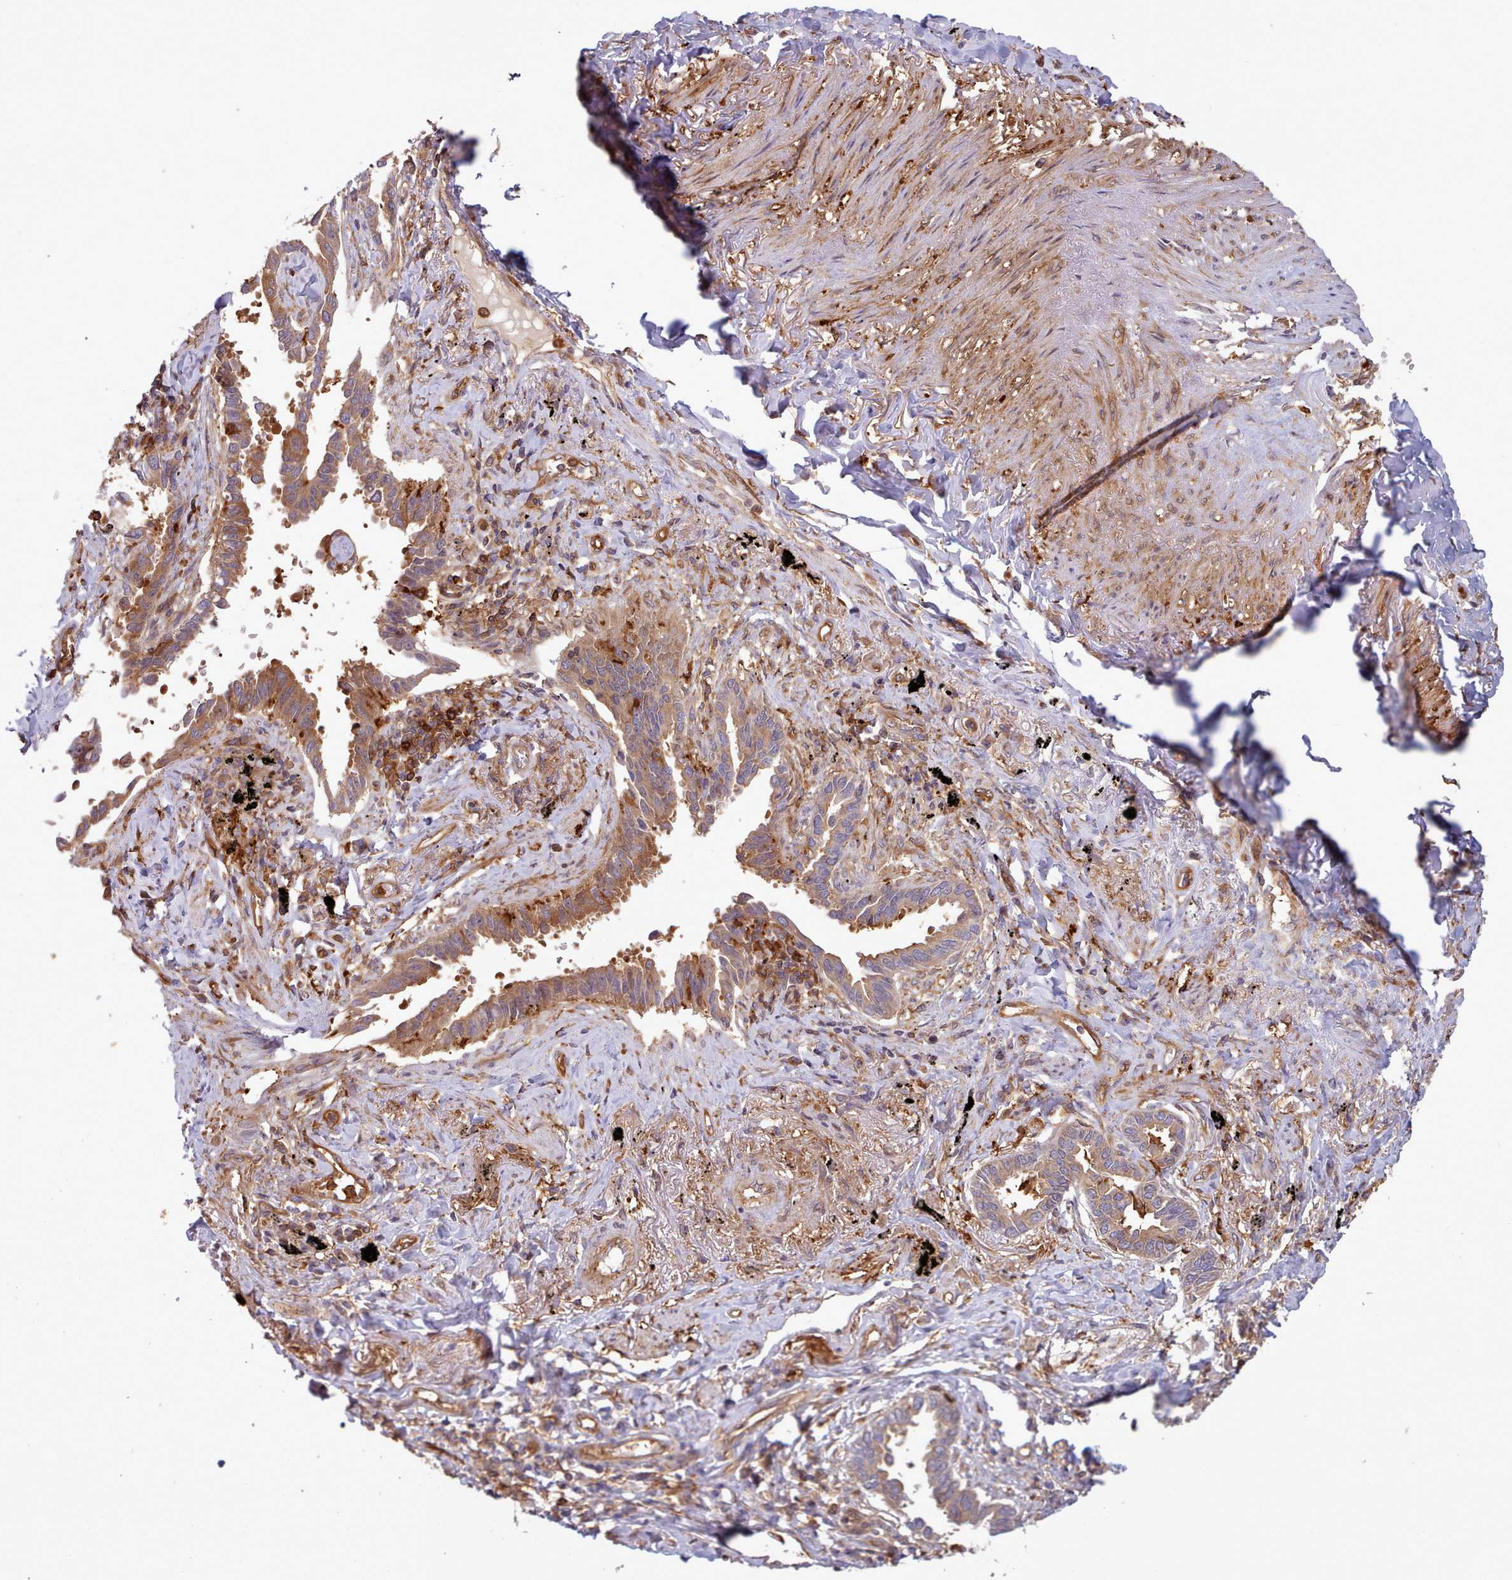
{"staining": {"intensity": "moderate", "quantity": ">75%", "location": "cytoplasmic/membranous"}, "tissue": "lung cancer", "cell_type": "Tumor cells", "image_type": "cancer", "snomed": [{"axis": "morphology", "description": "Adenocarcinoma, NOS"}, {"axis": "topography", "description": "Lung"}], "caption": "DAB immunohistochemical staining of lung cancer shows moderate cytoplasmic/membranous protein expression in approximately >75% of tumor cells. The staining is performed using DAB (3,3'-diaminobenzidine) brown chromogen to label protein expression. The nuclei are counter-stained blue using hematoxylin.", "gene": "SLC4A9", "patient": {"sex": "male", "age": 67}}